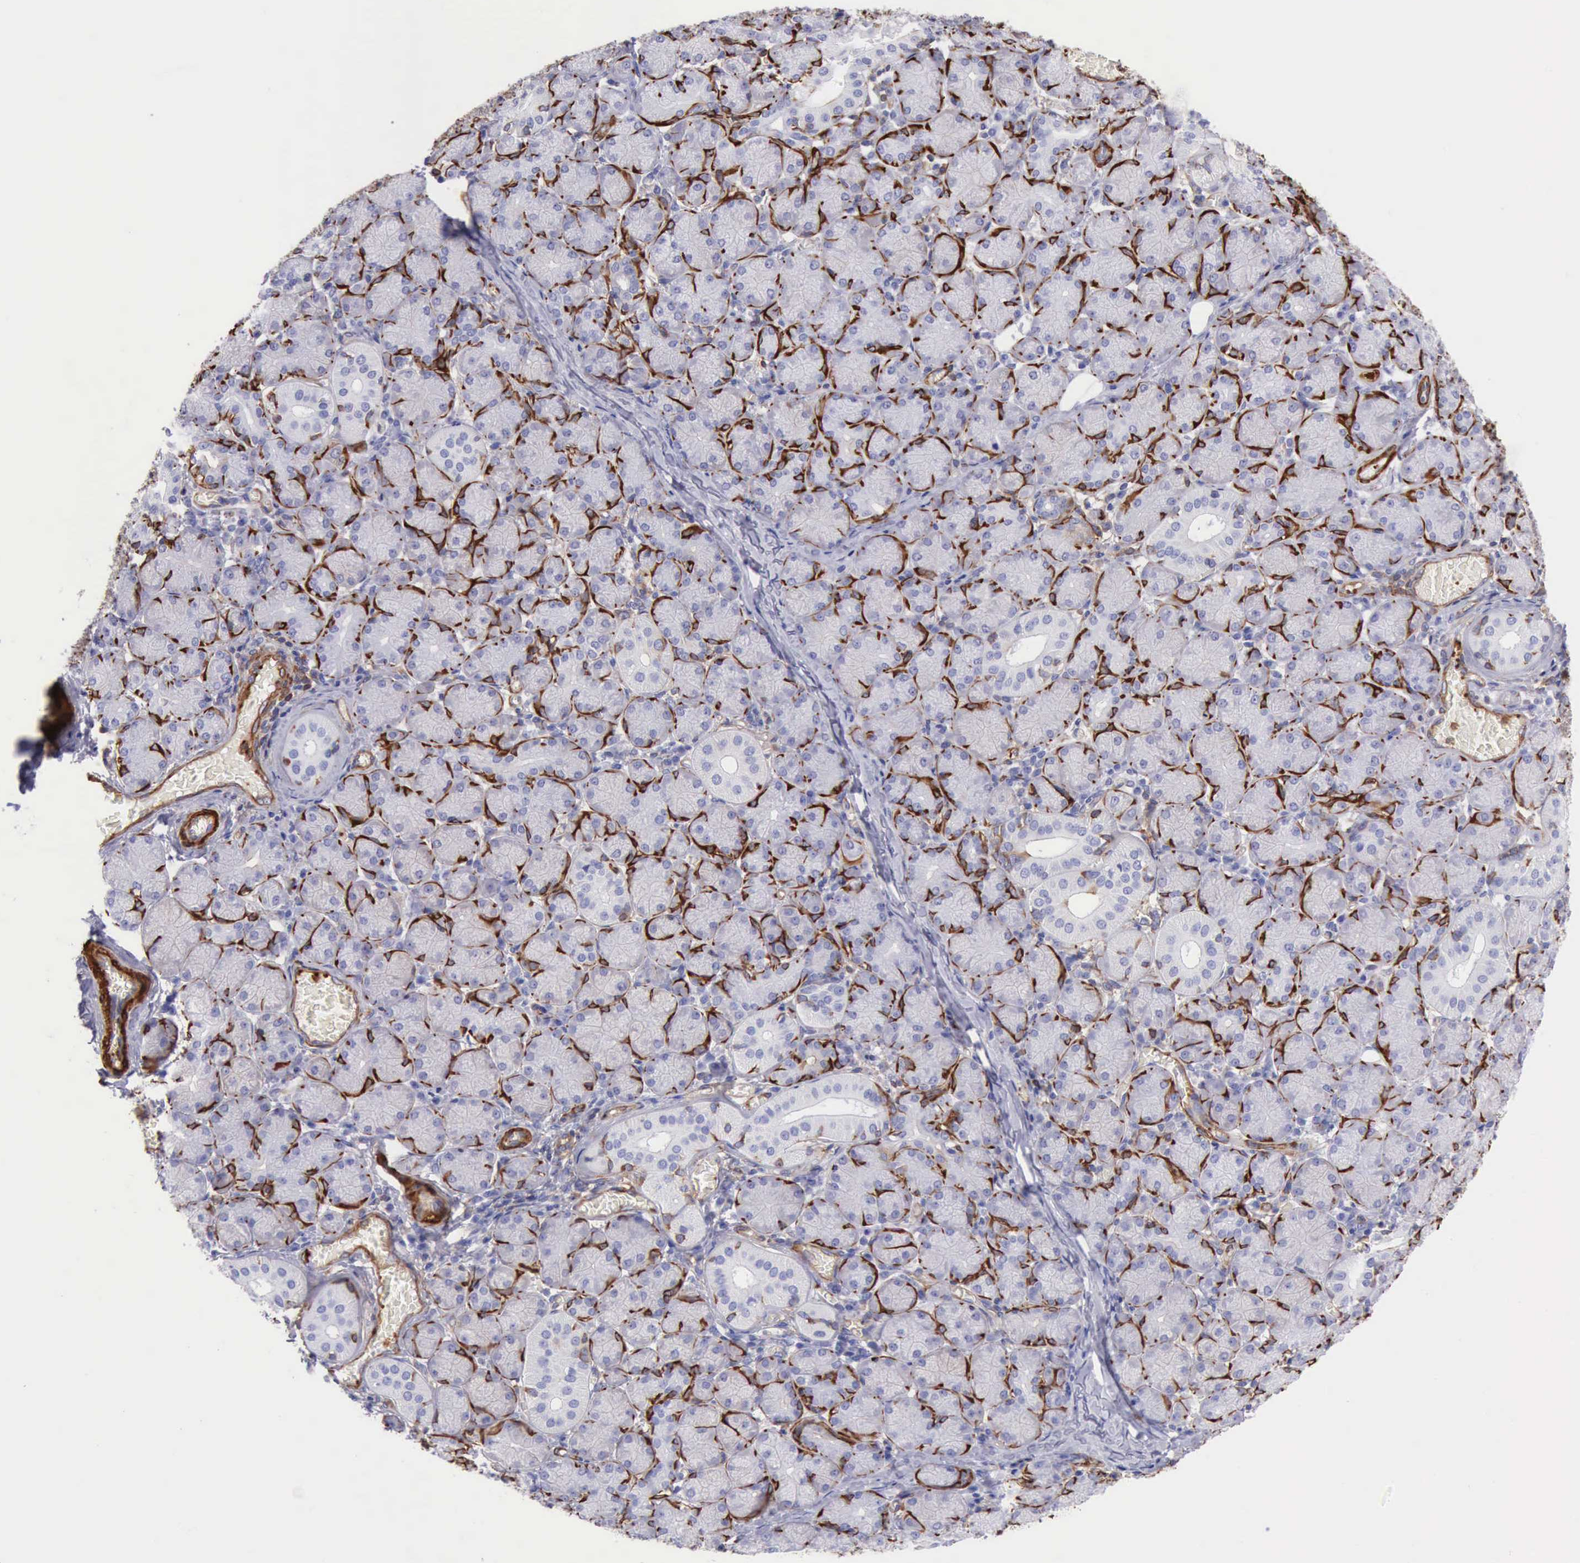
{"staining": {"intensity": "negative", "quantity": "none", "location": "none"}, "tissue": "salivary gland", "cell_type": "Glandular cells", "image_type": "normal", "snomed": [{"axis": "morphology", "description": "Normal tissue, NOS"}, {"axis": "topography", "description": "Salivary gland"}], "caption": "IHC micrograph of unremarkable salivary gland: salivary gland stained with DAB displays no significant protein staining in glandular cells.", "gene": "FLNA", "patient": {"sex": "female", "age": 24}}